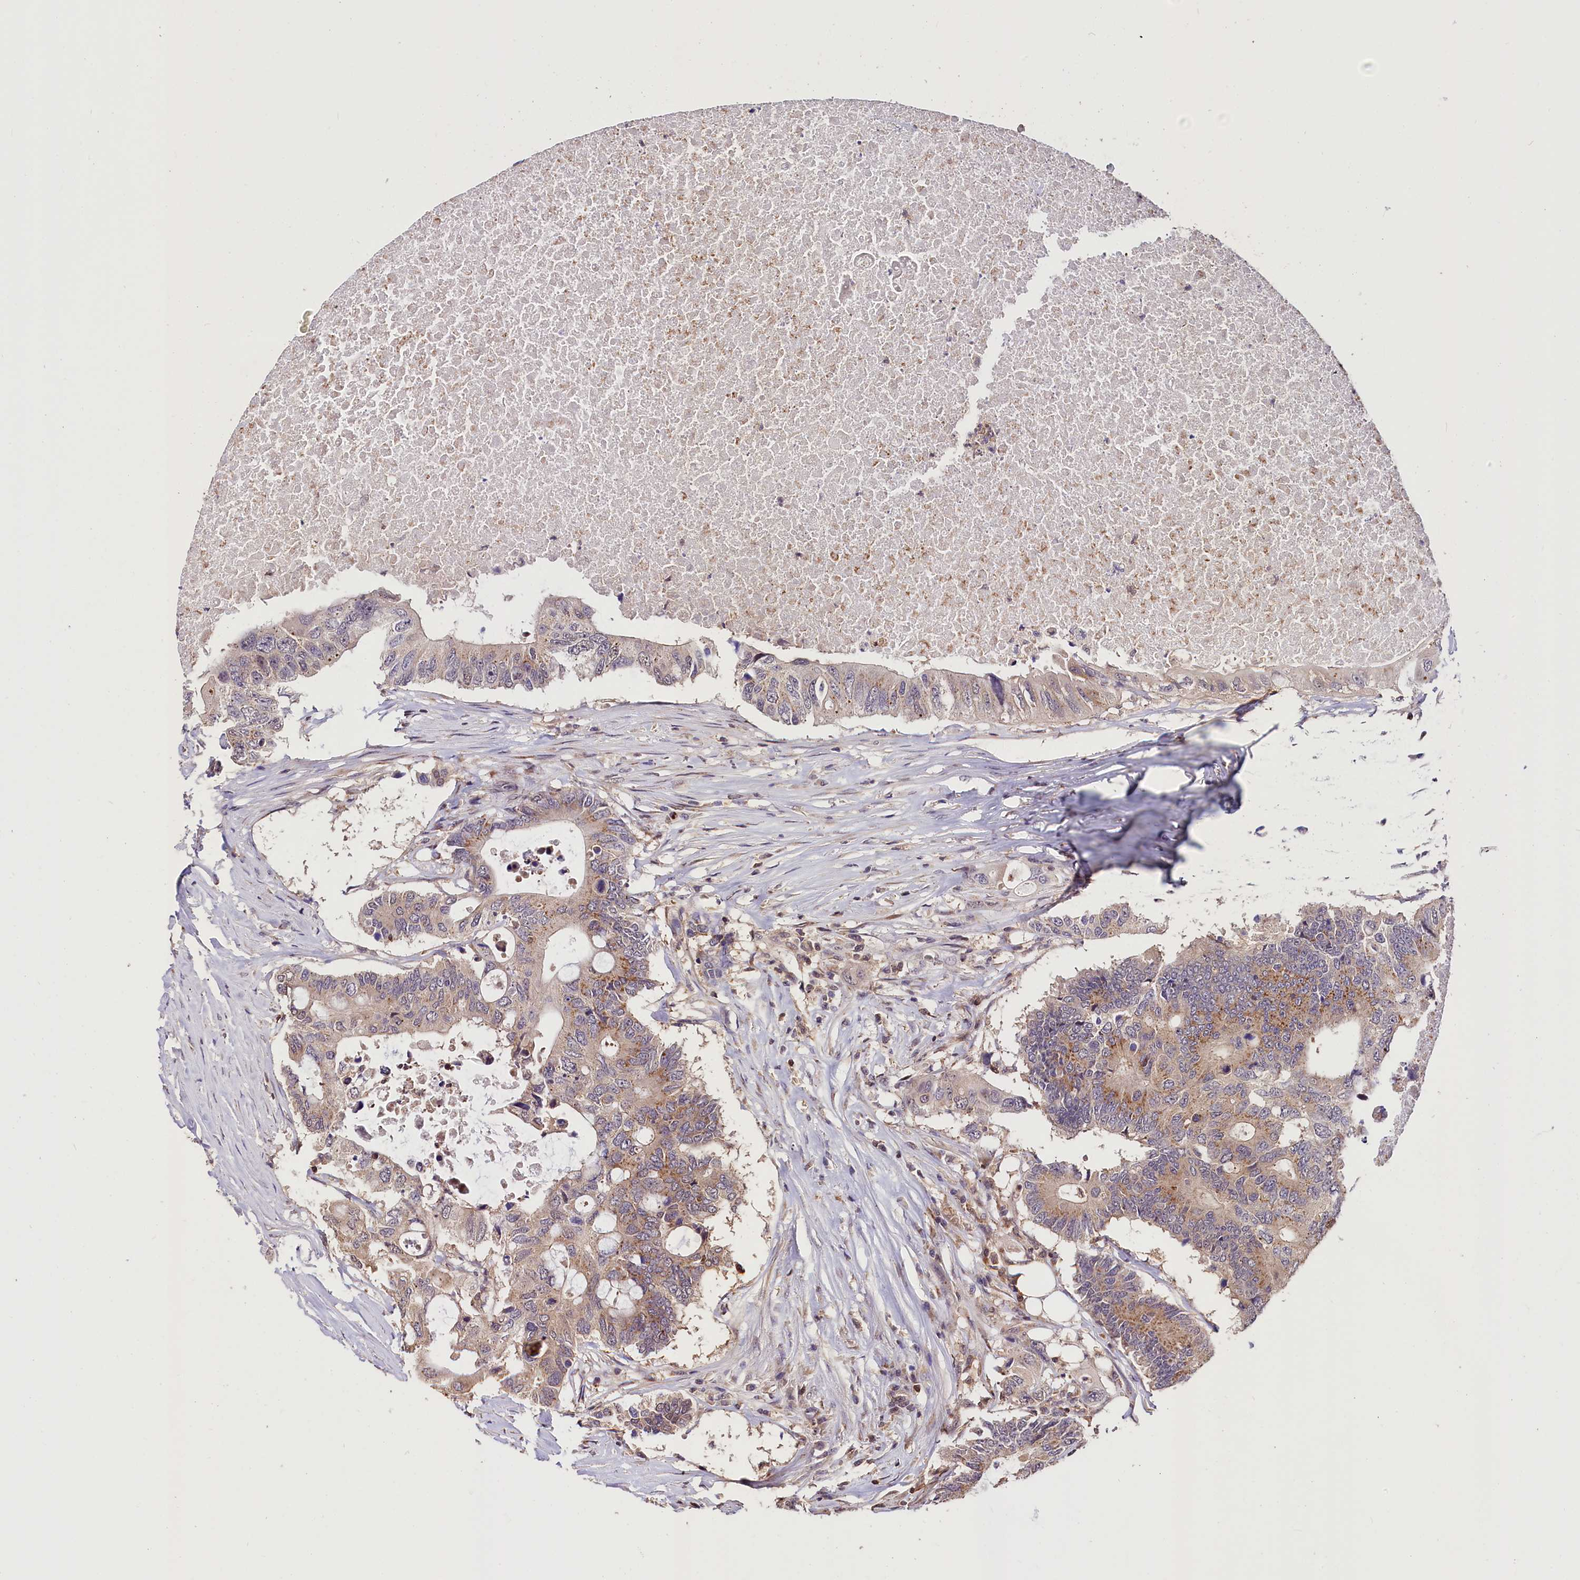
{"staining": {"intensity": "moderate", "quantity": "25%-75%", "location": "cytoplasmic/membranous"}, "tissue": "colorectal cancer", "cell_type": "Tumor cells", "image_type": "cancer", "snomed": [{"axis": "morphology", "description": "Adenocarcinoma, NOS"}, {"axis": "topography", "description": "Colon"}], "caption": "Adenocarcinoma (colorectal) tissue shows moderate cytoplasmic/membranous staining in about 25%-75% of tumor cells", "gene": "CHORDC1", "patient": {"sex": "male", "age": 71}}